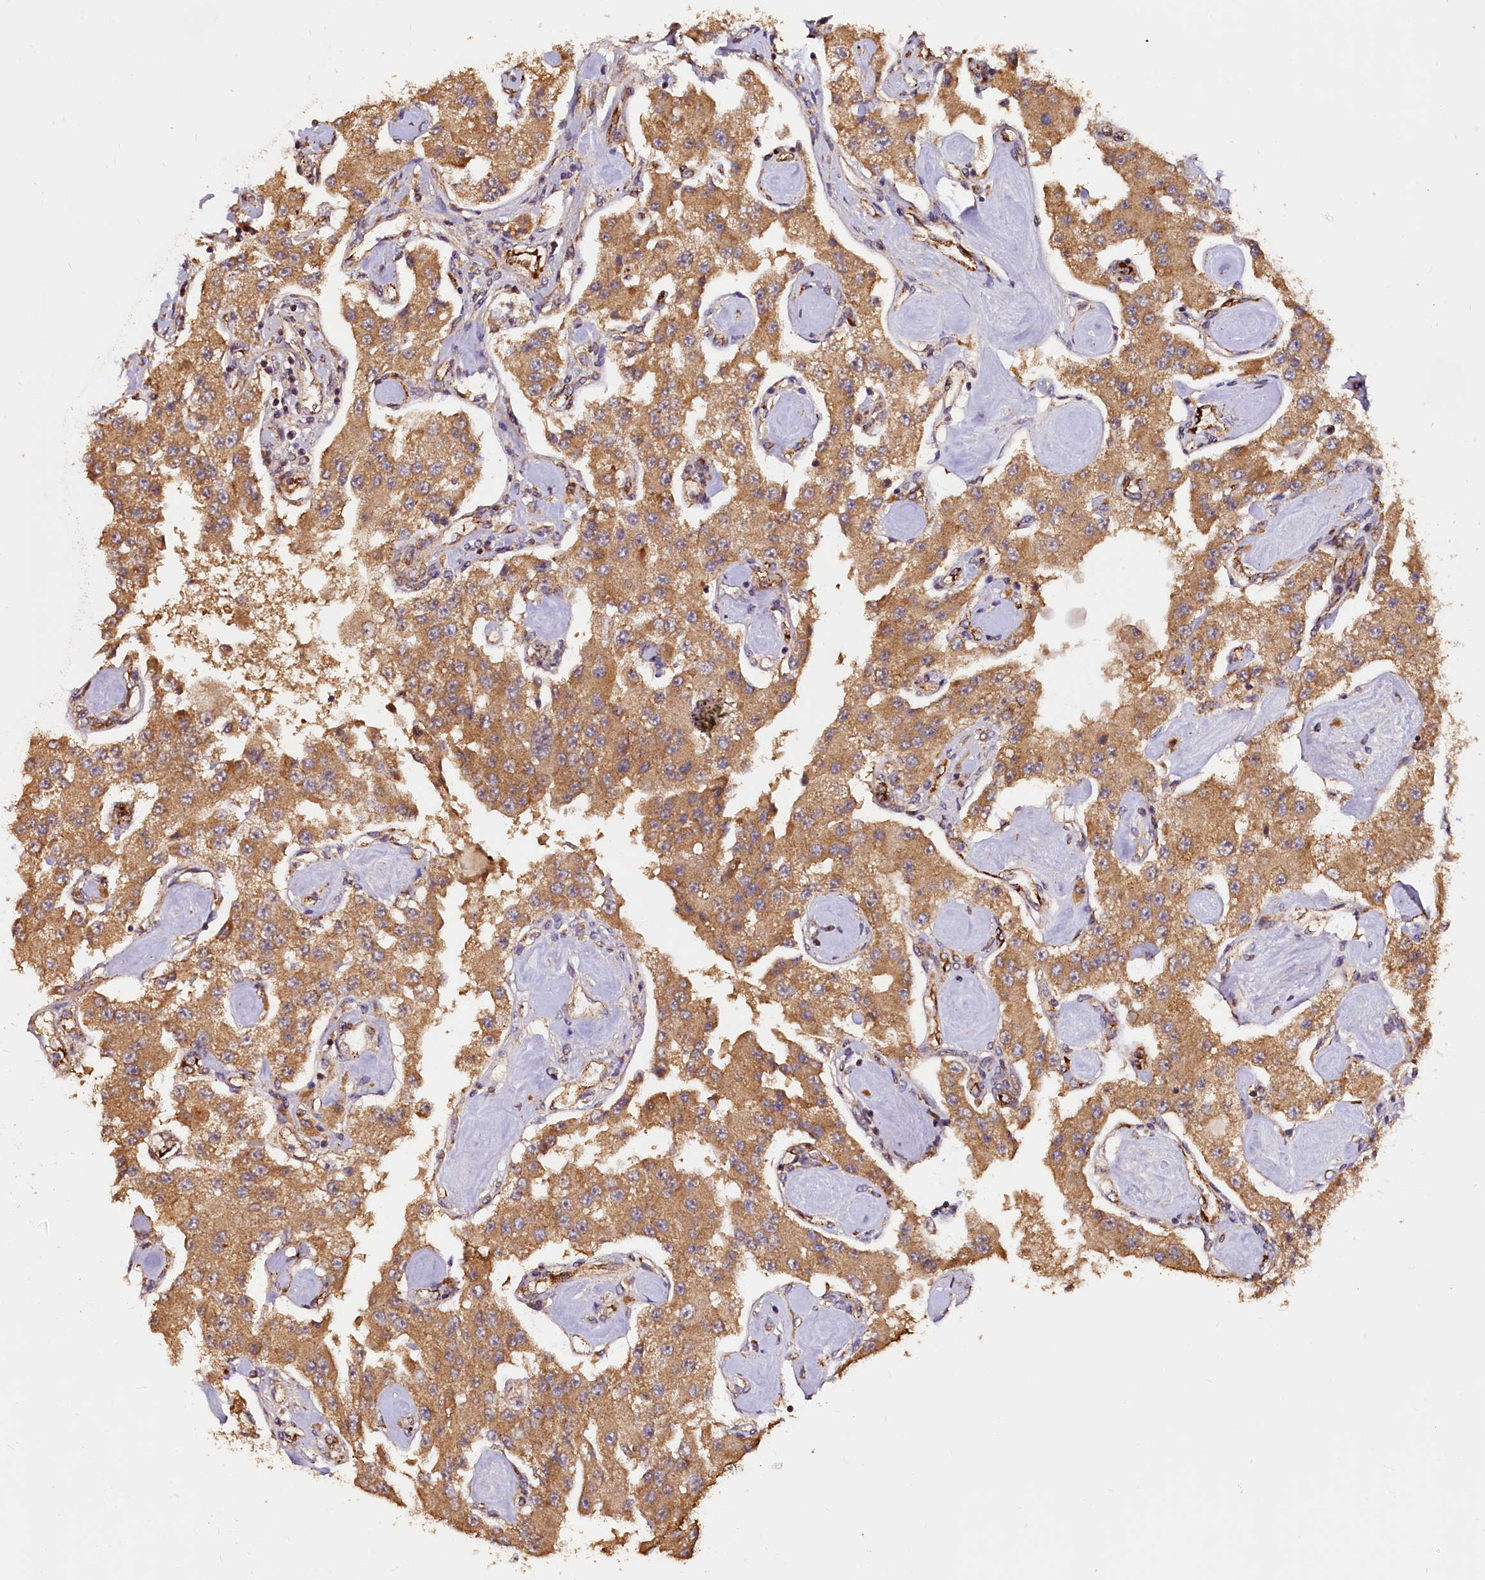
{"staining": {"intensity": "moderate", "quantity": ">75%", "location": "cytoplasmic/membranous"}, "tissue": "carcinoid", "cell_type": "Tumor cells", "image_type": "cancer", "snomed": [{"axis": "morphology", "description": "Carcinoid, malignant, NOS"}, {"axis": "topography", "description": "Pancreas"}], "caption": "Carcinoid (malignant) stained with DAB (3,3'-diaminobenzidine) IHC shows medium levels of moderate cytoplasmic/membranous expression in about >75% of tumor cells.", "gene": "RASSF1", "patient": {"sex": "male", "age": 41}}